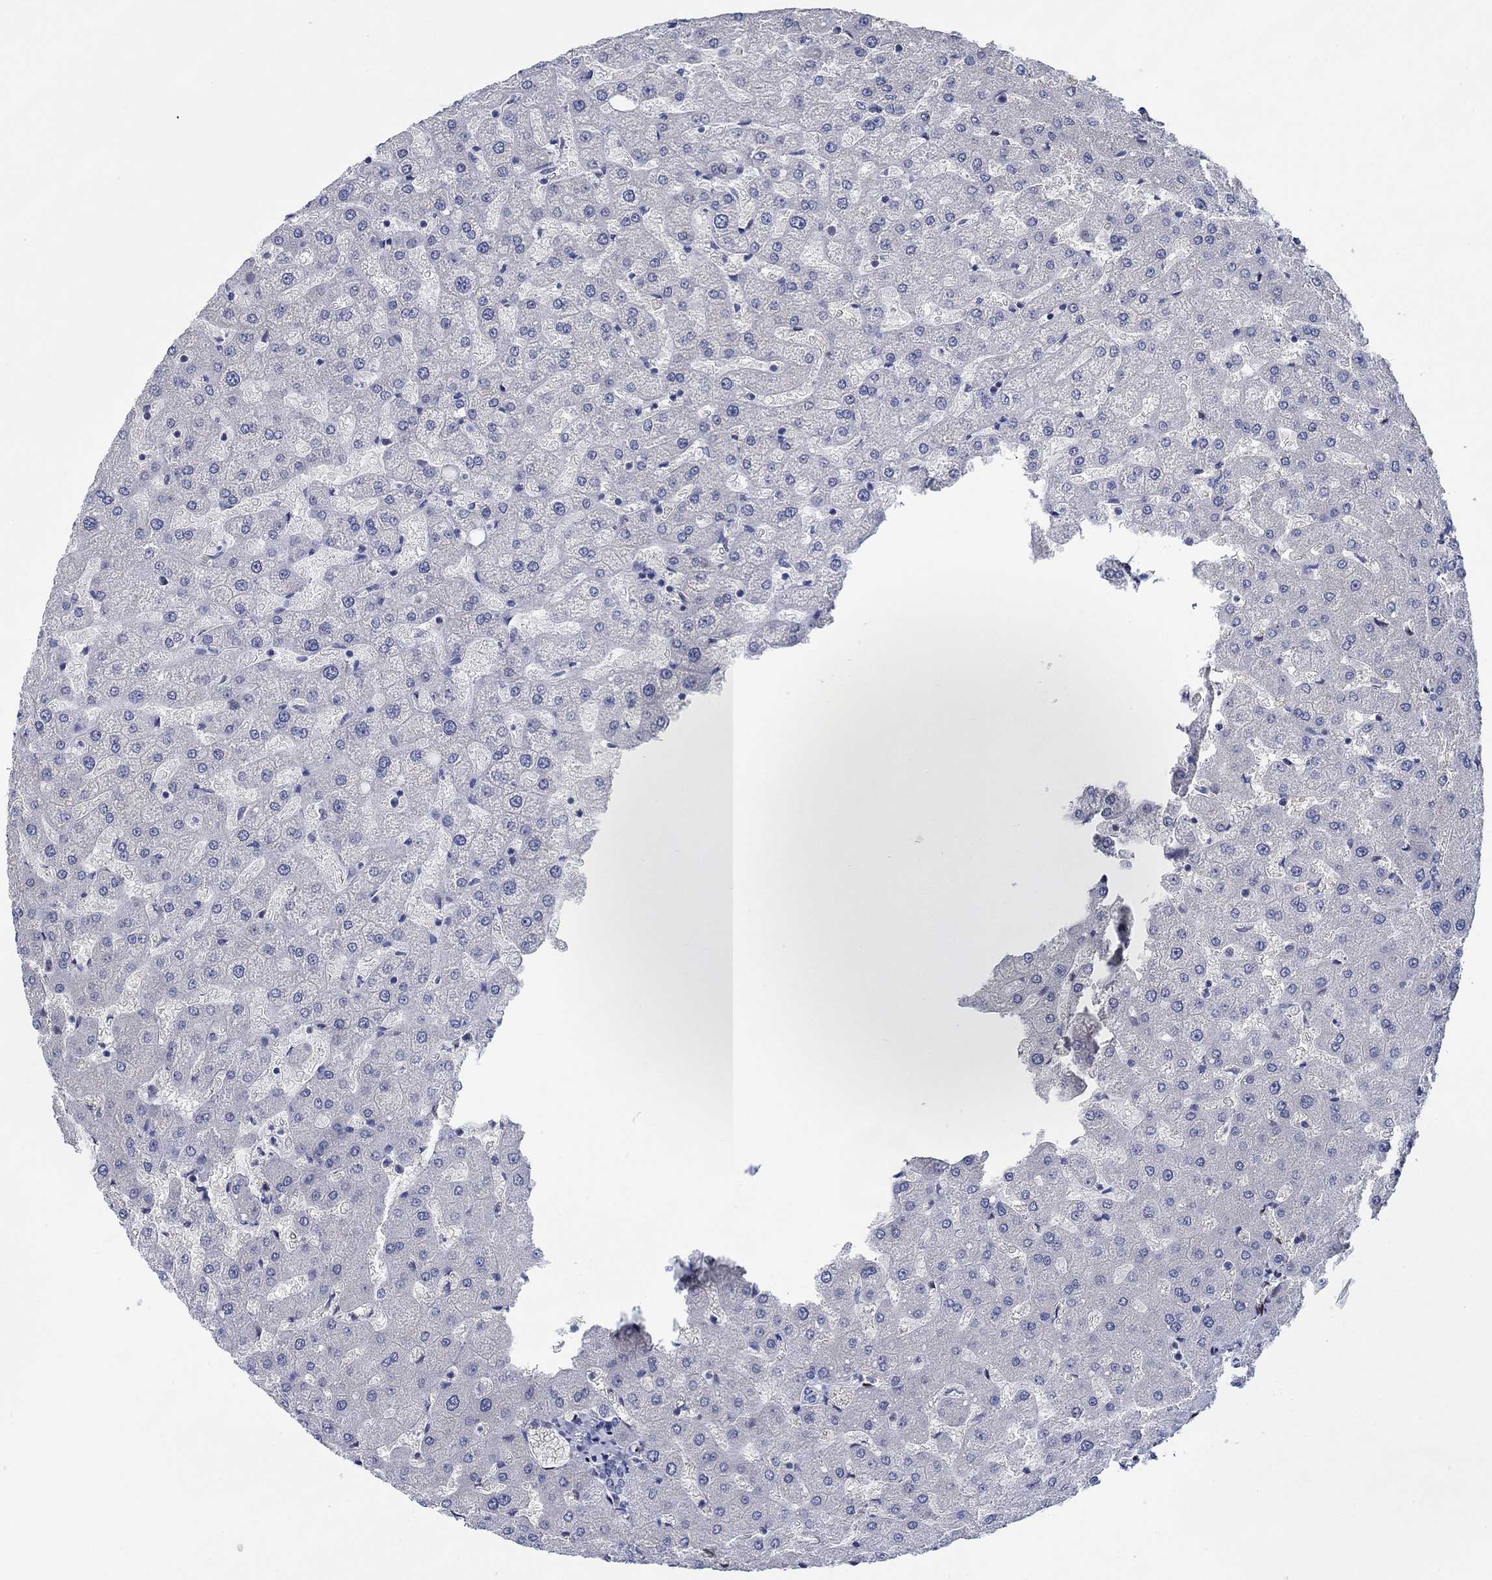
{"staining": {"intensity": "negative", "quantity": "none", "location": "none"}, "tissue": "liver", "cell_type": "Cholangiocytes", "image_type": "normal", "snomed": [{"axis": "morphology", "description": "Normal tissue, NOS"}, {"axis": "topography", "description": "Liver"}], "caption": "IHC of benign liver demonstrates no expression in cholangiocytes.", "gene": "ZEB1", "patient": {"sex": "female", "age": 50}}